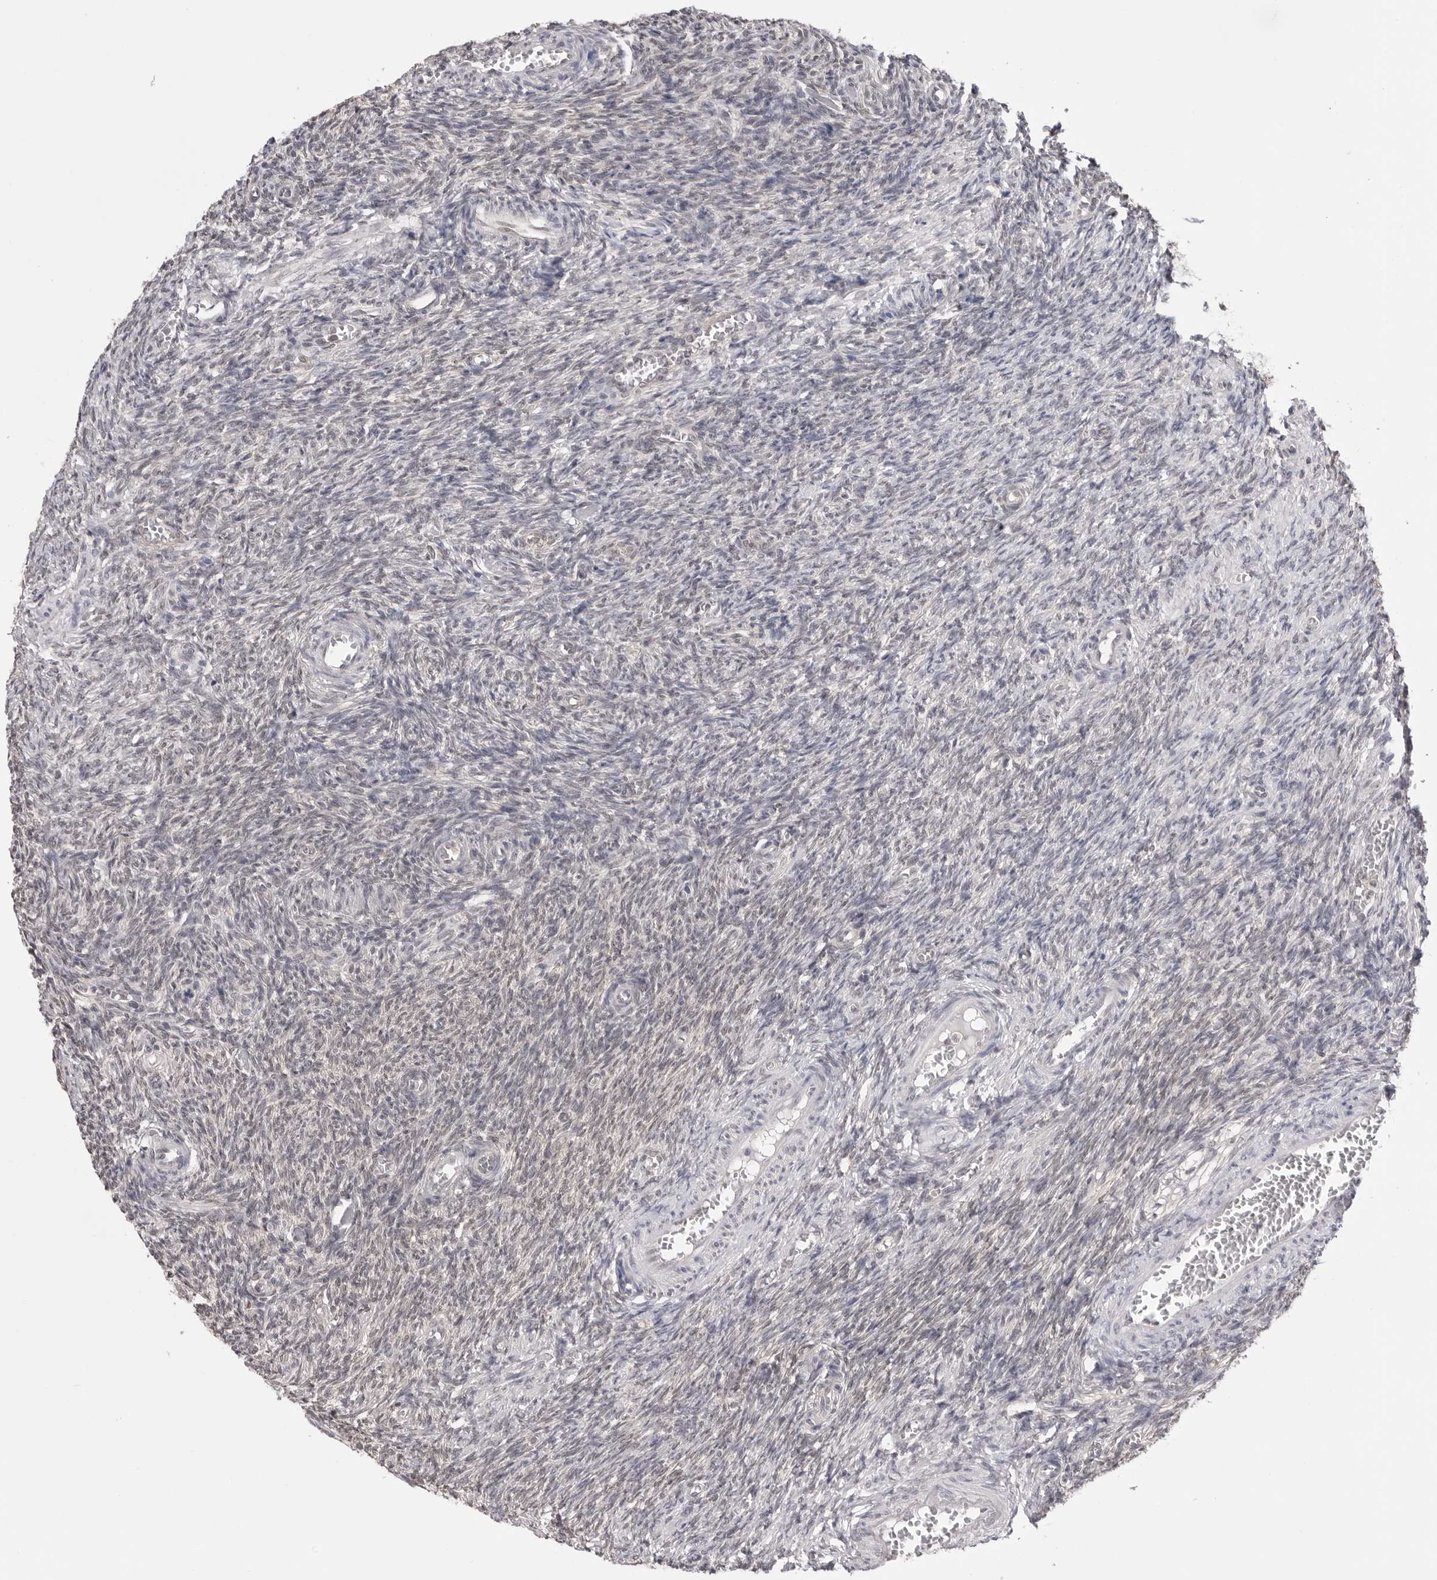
{"staining": {"intensity": "negative", "quantity": "none", "location": "none"}, "tissue": "ovary", "cell_type": "Ovarian stroma cells", "image_type": "normal", "snomed": [{"axis": "morphology", "description": "Normal tissue, NOS"}, {"axis": "topography", "description": "Ovary"}], "caption": "The immunohistochemistry photomicrograph has no significant expression in ovarian stroma cells of ovary.", "gene": "YWHAG", "patient": {"sex": "female", "age": 27}}